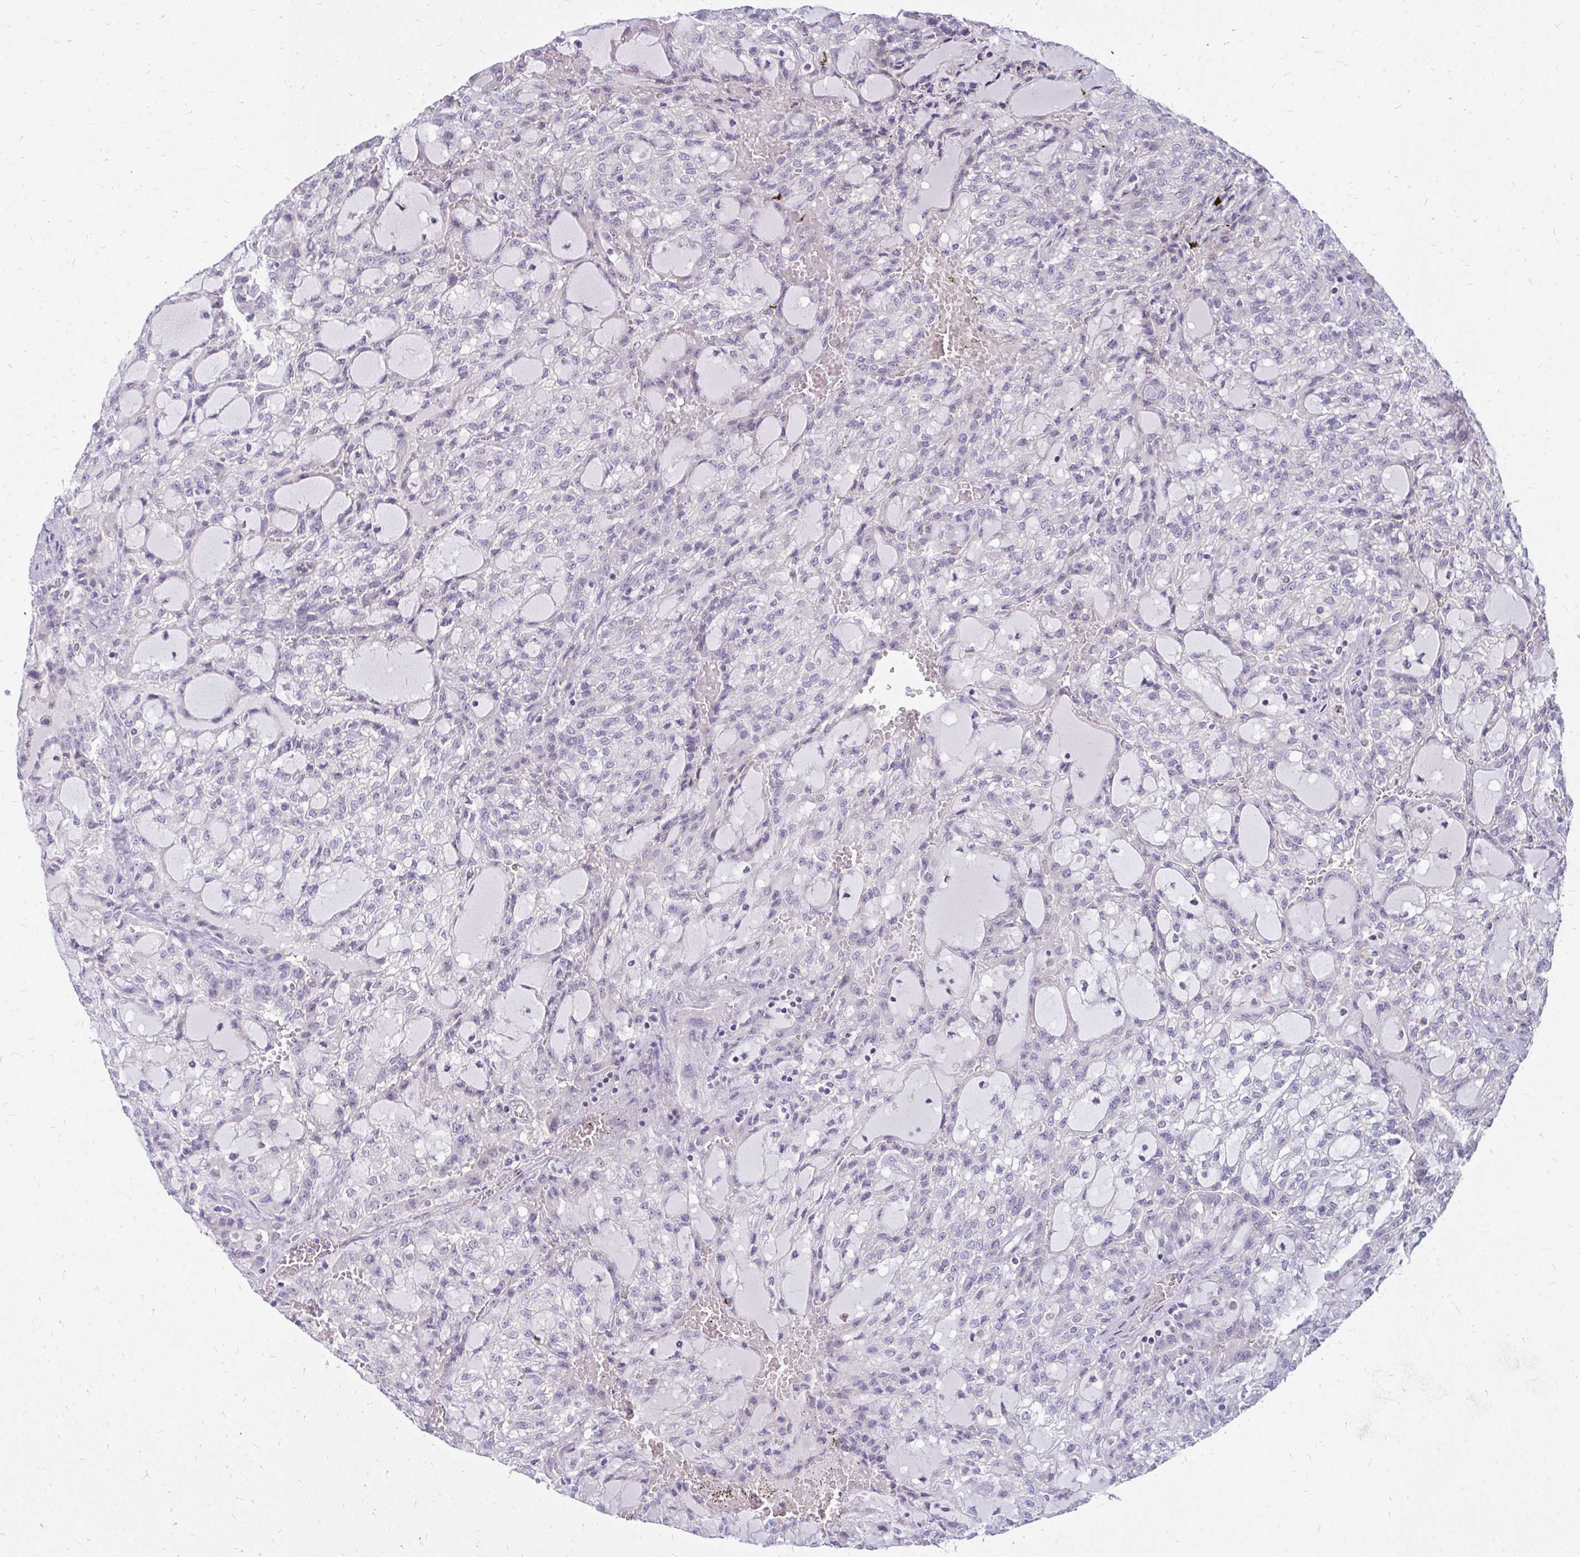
{"staining": {"intensity": "negative", "quantity": "none", "location": "none"}, "tissue": "renal cancer", "cell_type": "Tumor cells", "image_type": "cancer", "snomed": [{"axis": "morphology", "description": "Adenocarcinoma, NOS"}, {"axis": "topography", "description": "Kidney"}], "caption": "The micrograph shows no staining of tumor cells in adenocarcinoma (renal).", "gene": "FAM9A", "patient": {"sex": "male", "age": 63}}